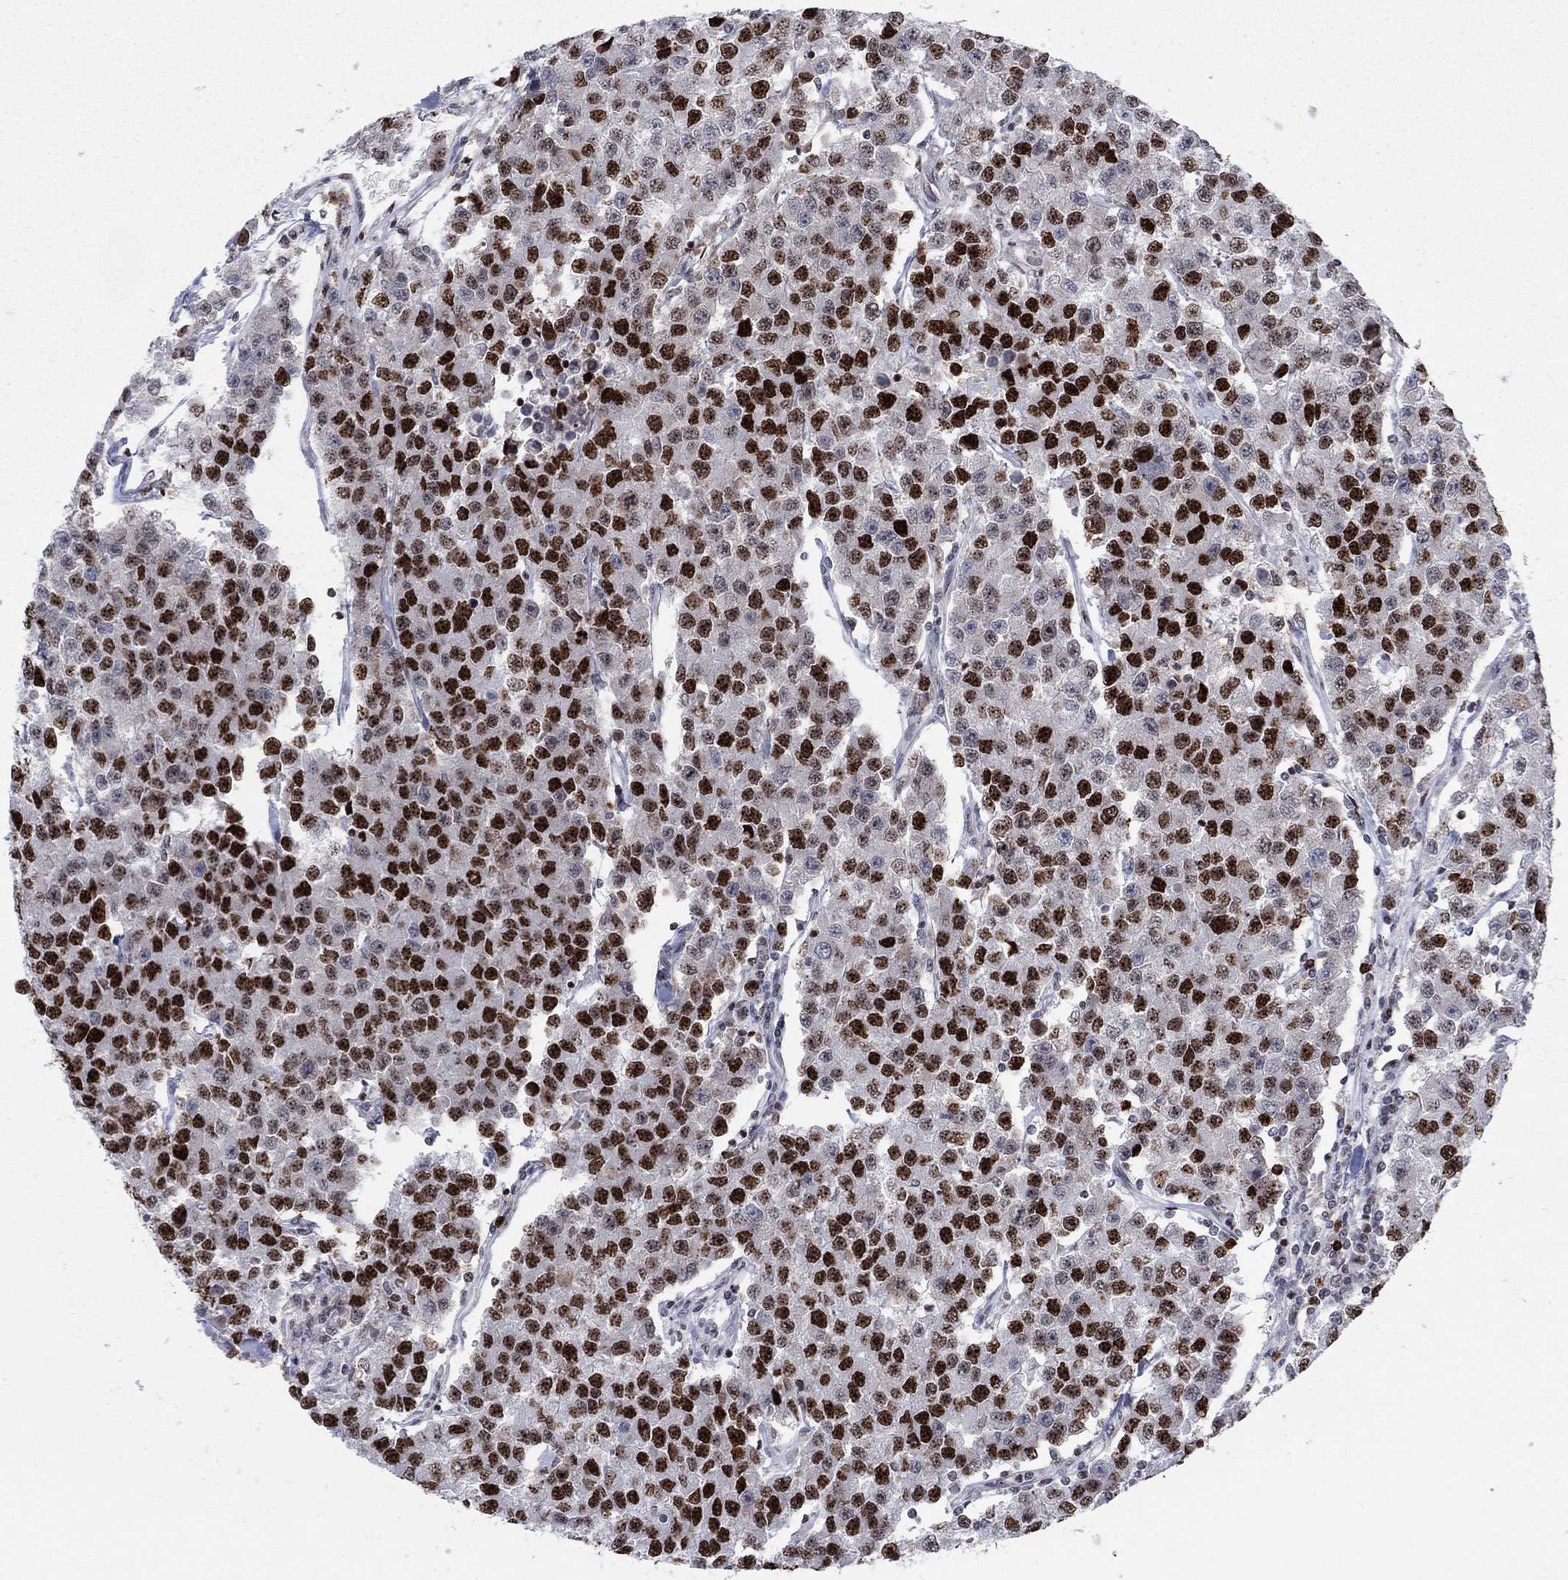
{"staining": {"intensity": "strong", "quantity": "25%-75%", "location": "nuclear"}, "tissue": "testis cancer", "cell_type": "Tumor cells", "image_type": "cancer", "snomed": [{"axis": "morphology", "description": "Seminoma, NOS"}, {"axis": "topography", "description": "Testis"}], "caption": "Protein expression analysis of human testis cancer reveals strong nuclear positivity in about 25%-75% of tumor cells. The protein of interest is shown in brown color, while the nuclei are stained blue.", "gene": "ZNHIT3", "patient": {"sex": "male", "age": 59}}